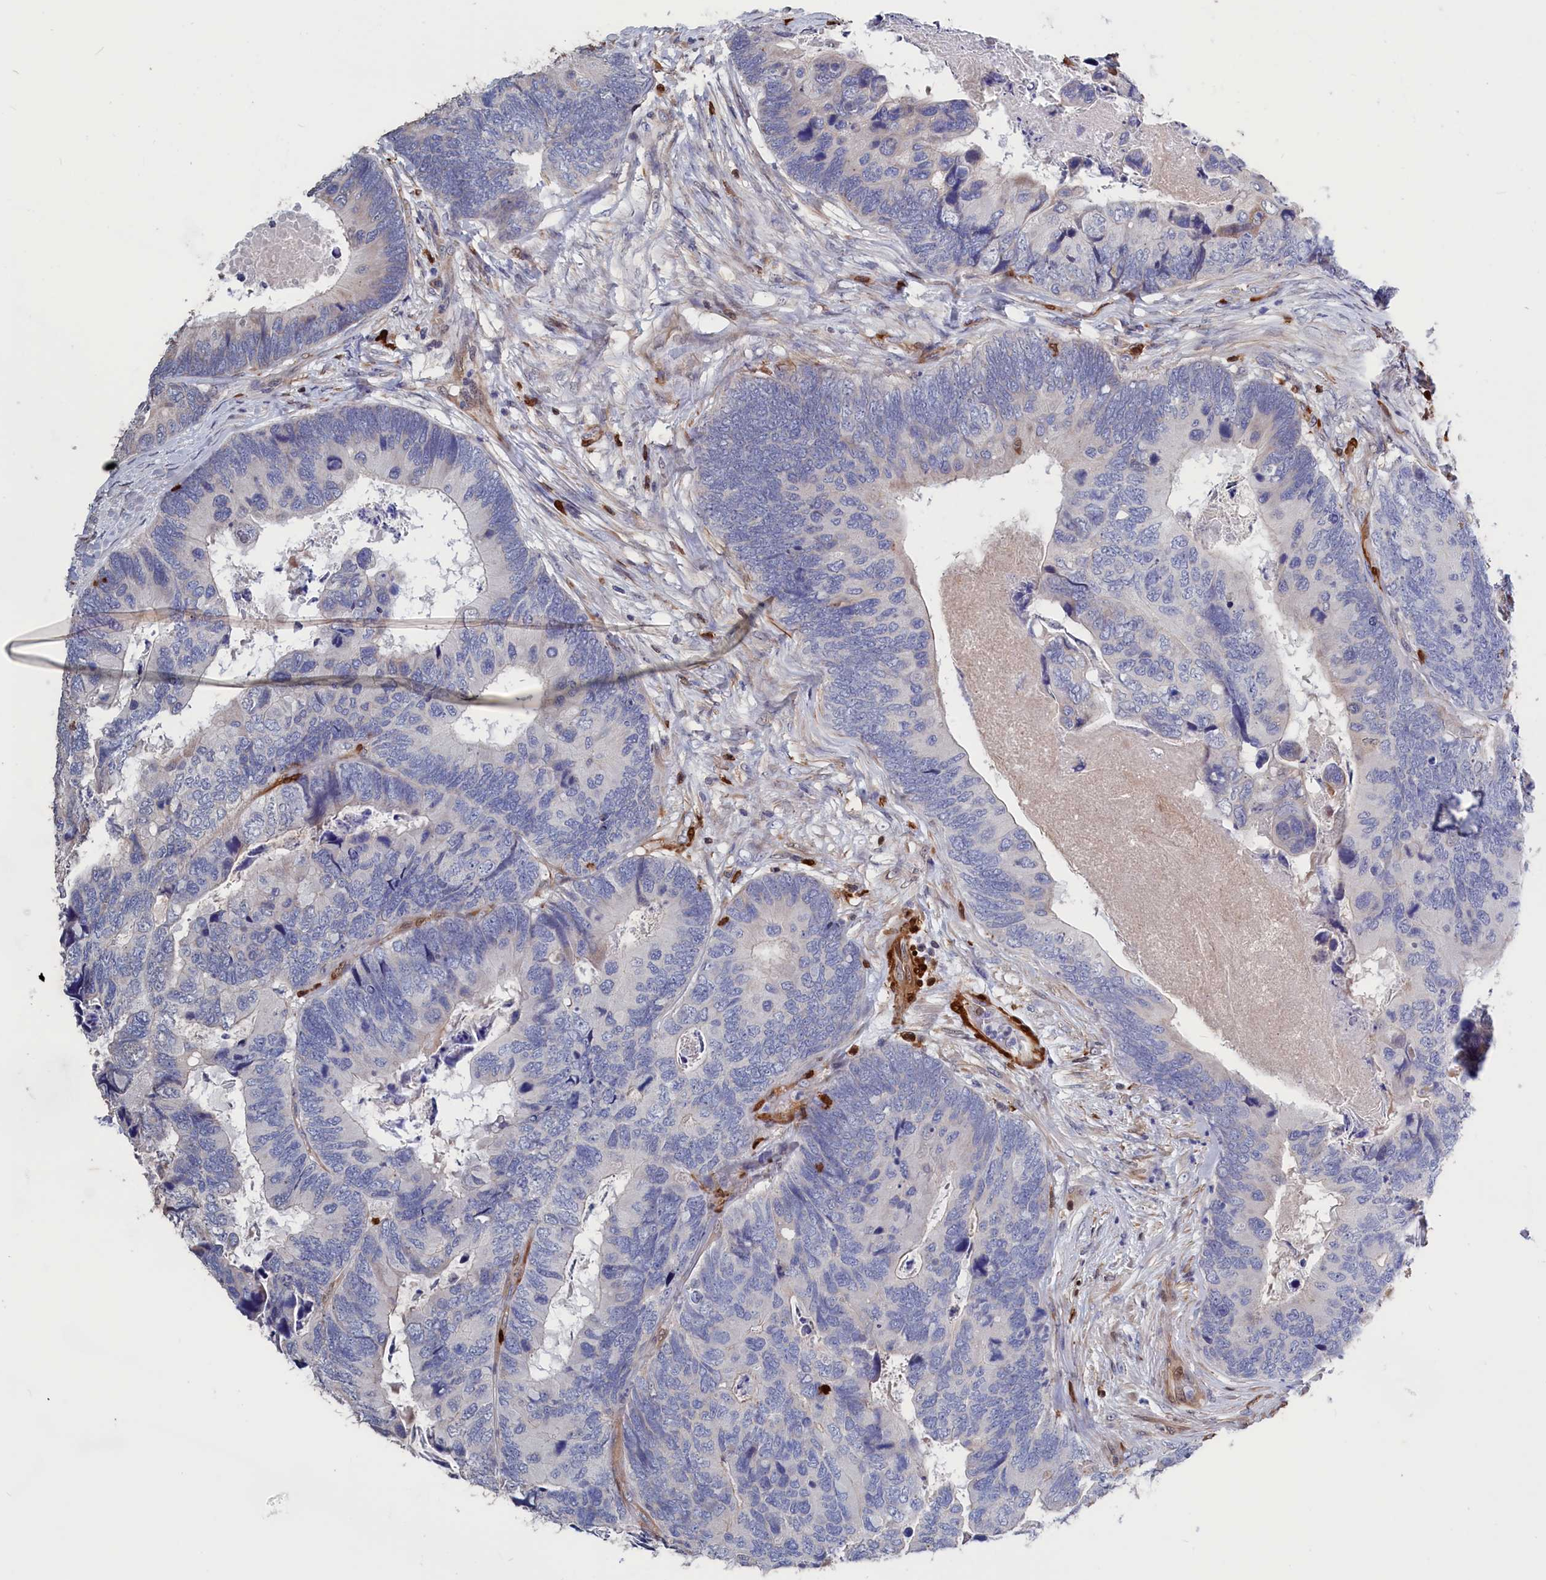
{"staining": {"intensity": "negative", "quantity": "none", "location": "none"}, "tissue": "colorectal cancer", "cell_type": "Tumor cells", "image_type": "cancer", "snomed": [{"axis": "morphology", "description": "Adenocarcinoma, NOS"}, {"axis": "topography", "description": "Colon"}], "caption": "Tumor cells are negative for brown protein staining in colorectal cancer. (DAB IHC visualized using brightfield microscopy, high magnification).", "gene": "CRIP1", "patient": {"sex": "female", "age": 67}}